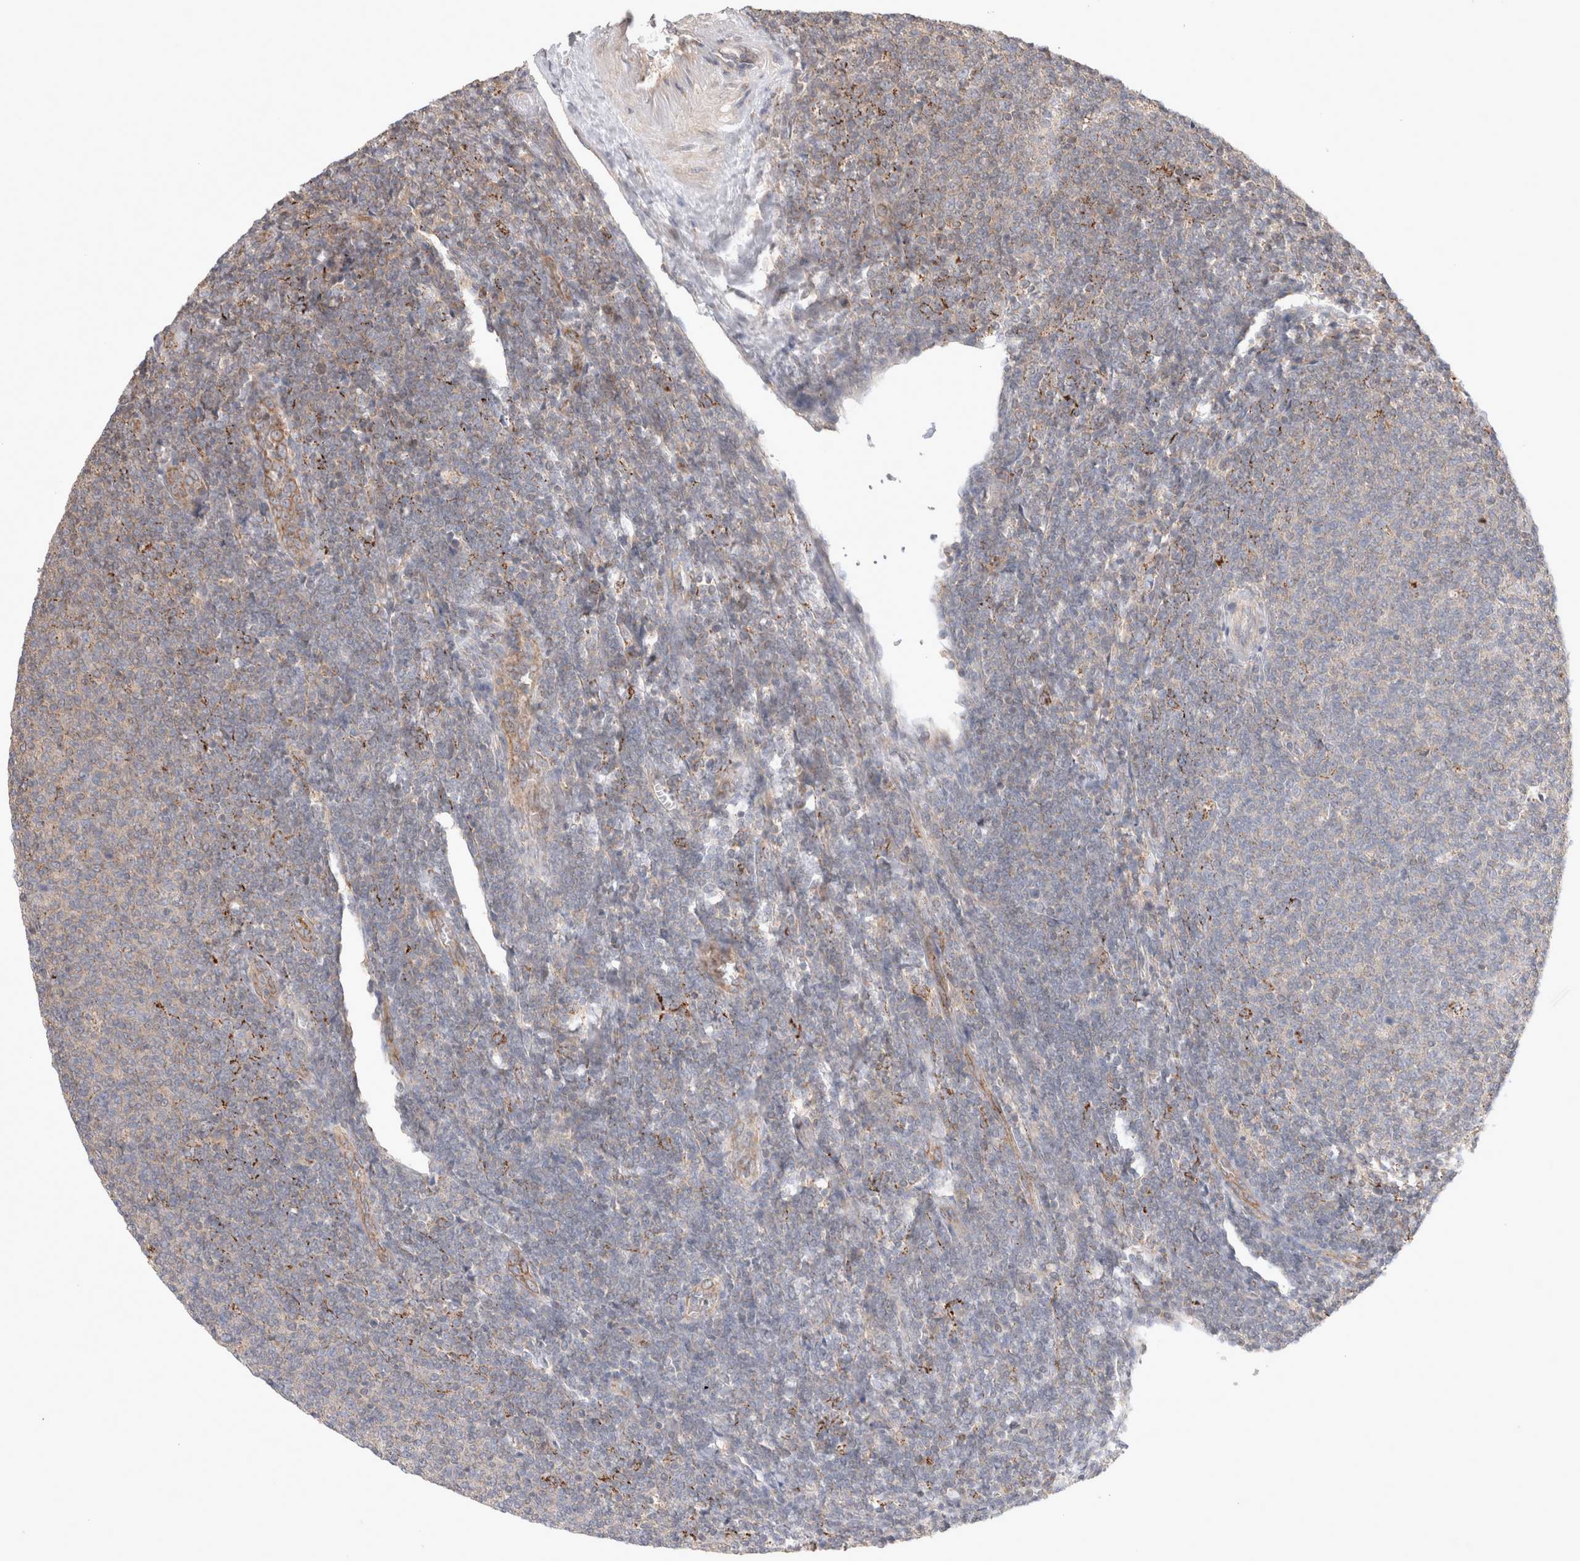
{"staining": {"intensity": "negative", "quantity": "none", "location": "none"}, "tissue": "lymphoma", "cell_type": "Tumor cells", "image_type": "cancer", "snomed": [{"axis": "morphology", "description": "Malignant lymphoma, non-Hodgkin's type, Low grade"}, {"axis": "topography", "description": "Lymph node"}], "caption": "Low-grade malignant lymphoma, non-Hodgkin's type was stained to show a protein in brown. There is no significant positivity in tumor cells. The staining was performed using DAB to visualize the protein expression in brown, while the nuclei were stained in blue with hematoxylin (Magnification: 20x).", "gene": "HROB", "patient": {"sex": "male", "age": 66}}